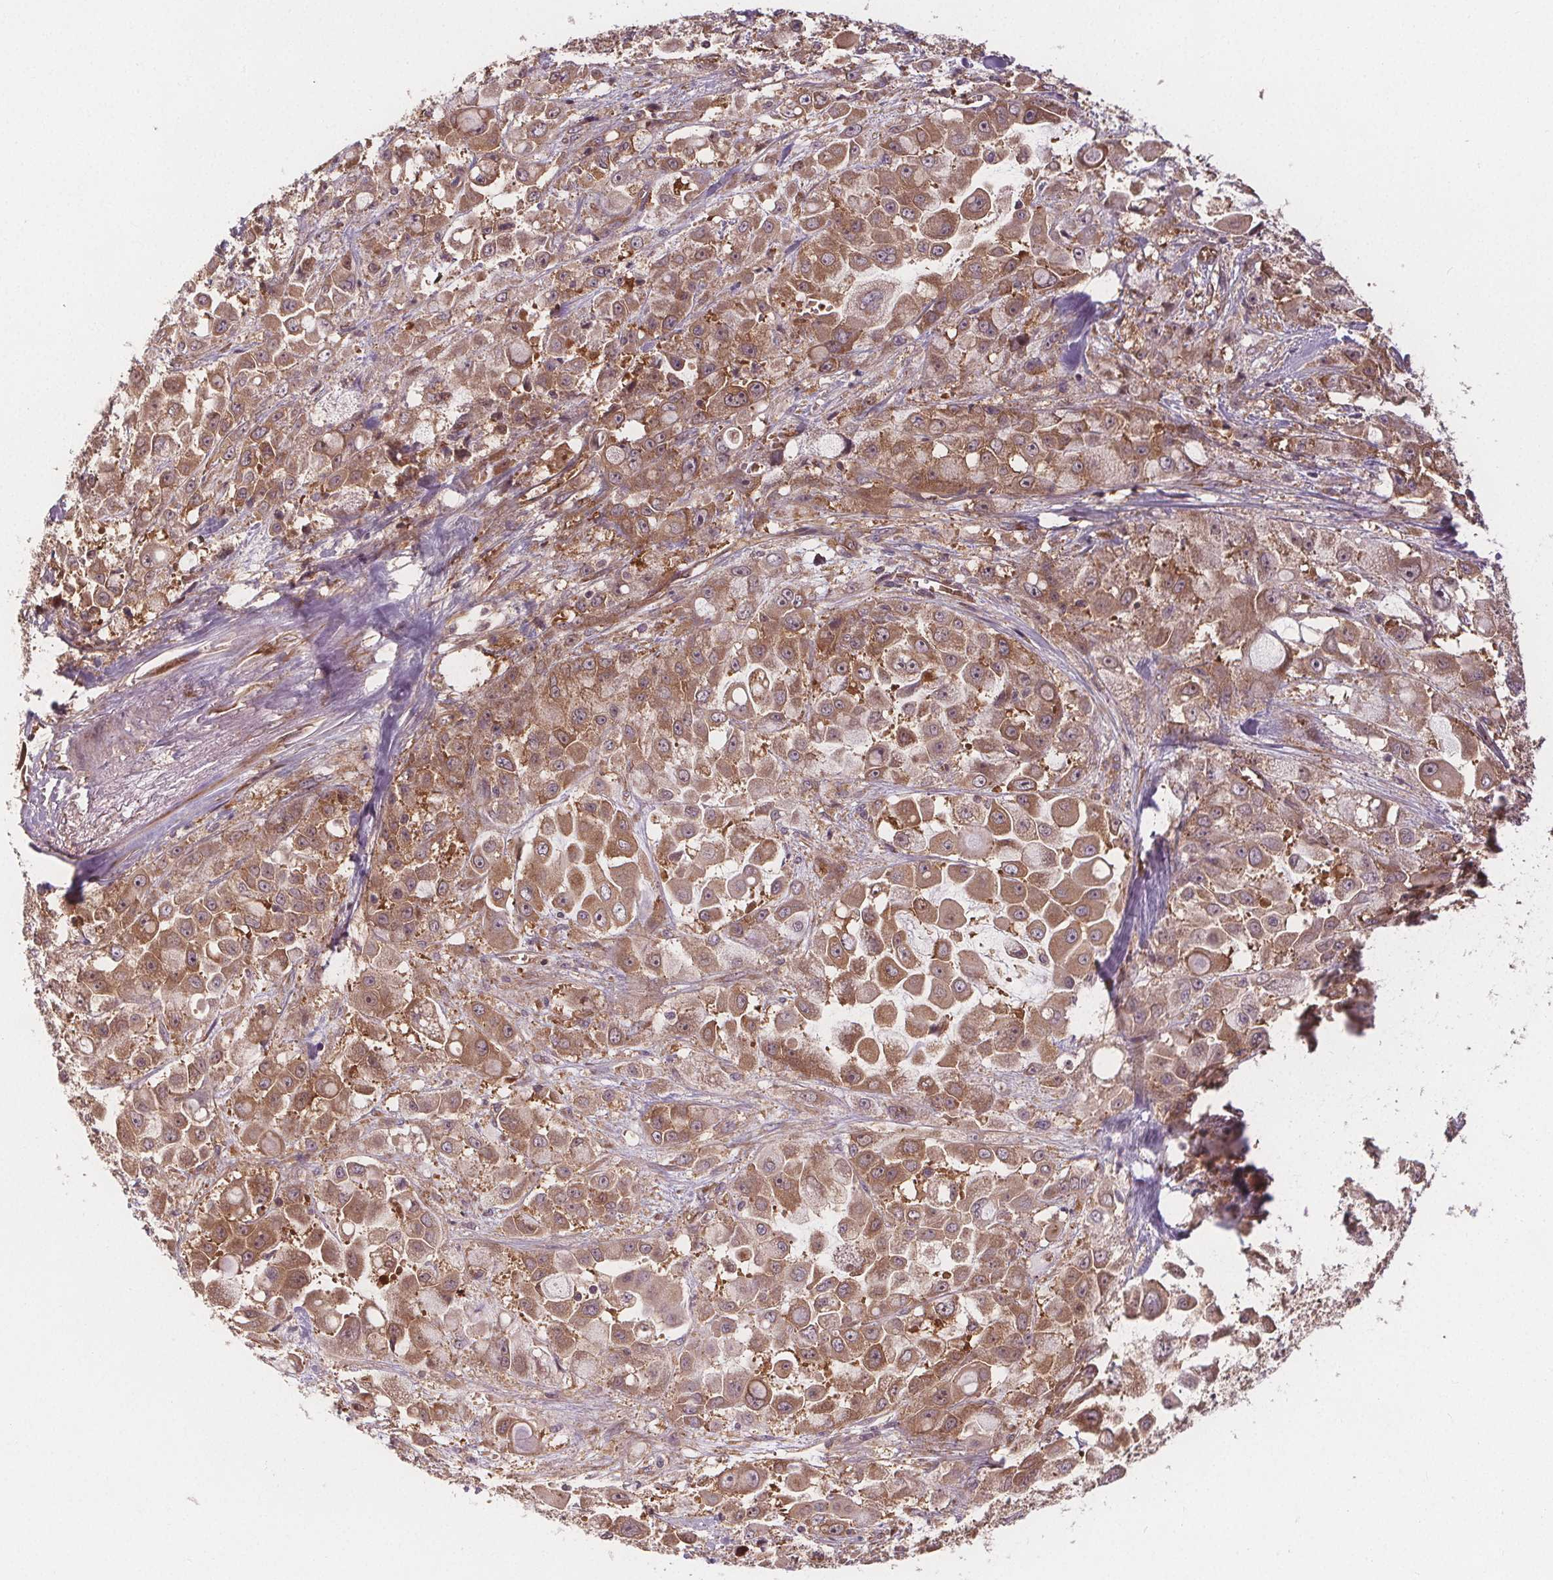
{"staining": {"intensity": "moderate", "quantity": ">75%", "location": "cytoplasmic/membranous"}, "tissue": "stomach cancer", "cell_type": "Tumor cells", "image_type": "cancer", "snomed": [{"axis": "morphology", "description": "Adenocarcinoma, NOS"}, {"axis": "topography", "description": "Stomach"}], "caption": "Stomach cancer tissue displays moderate cytoplasmic/membranous expression in approximately >75% of tumor cells, visualized by immunohistochemistry.", "gene": "EIF3D", "patient": {"sex": "female", "age": 76}}